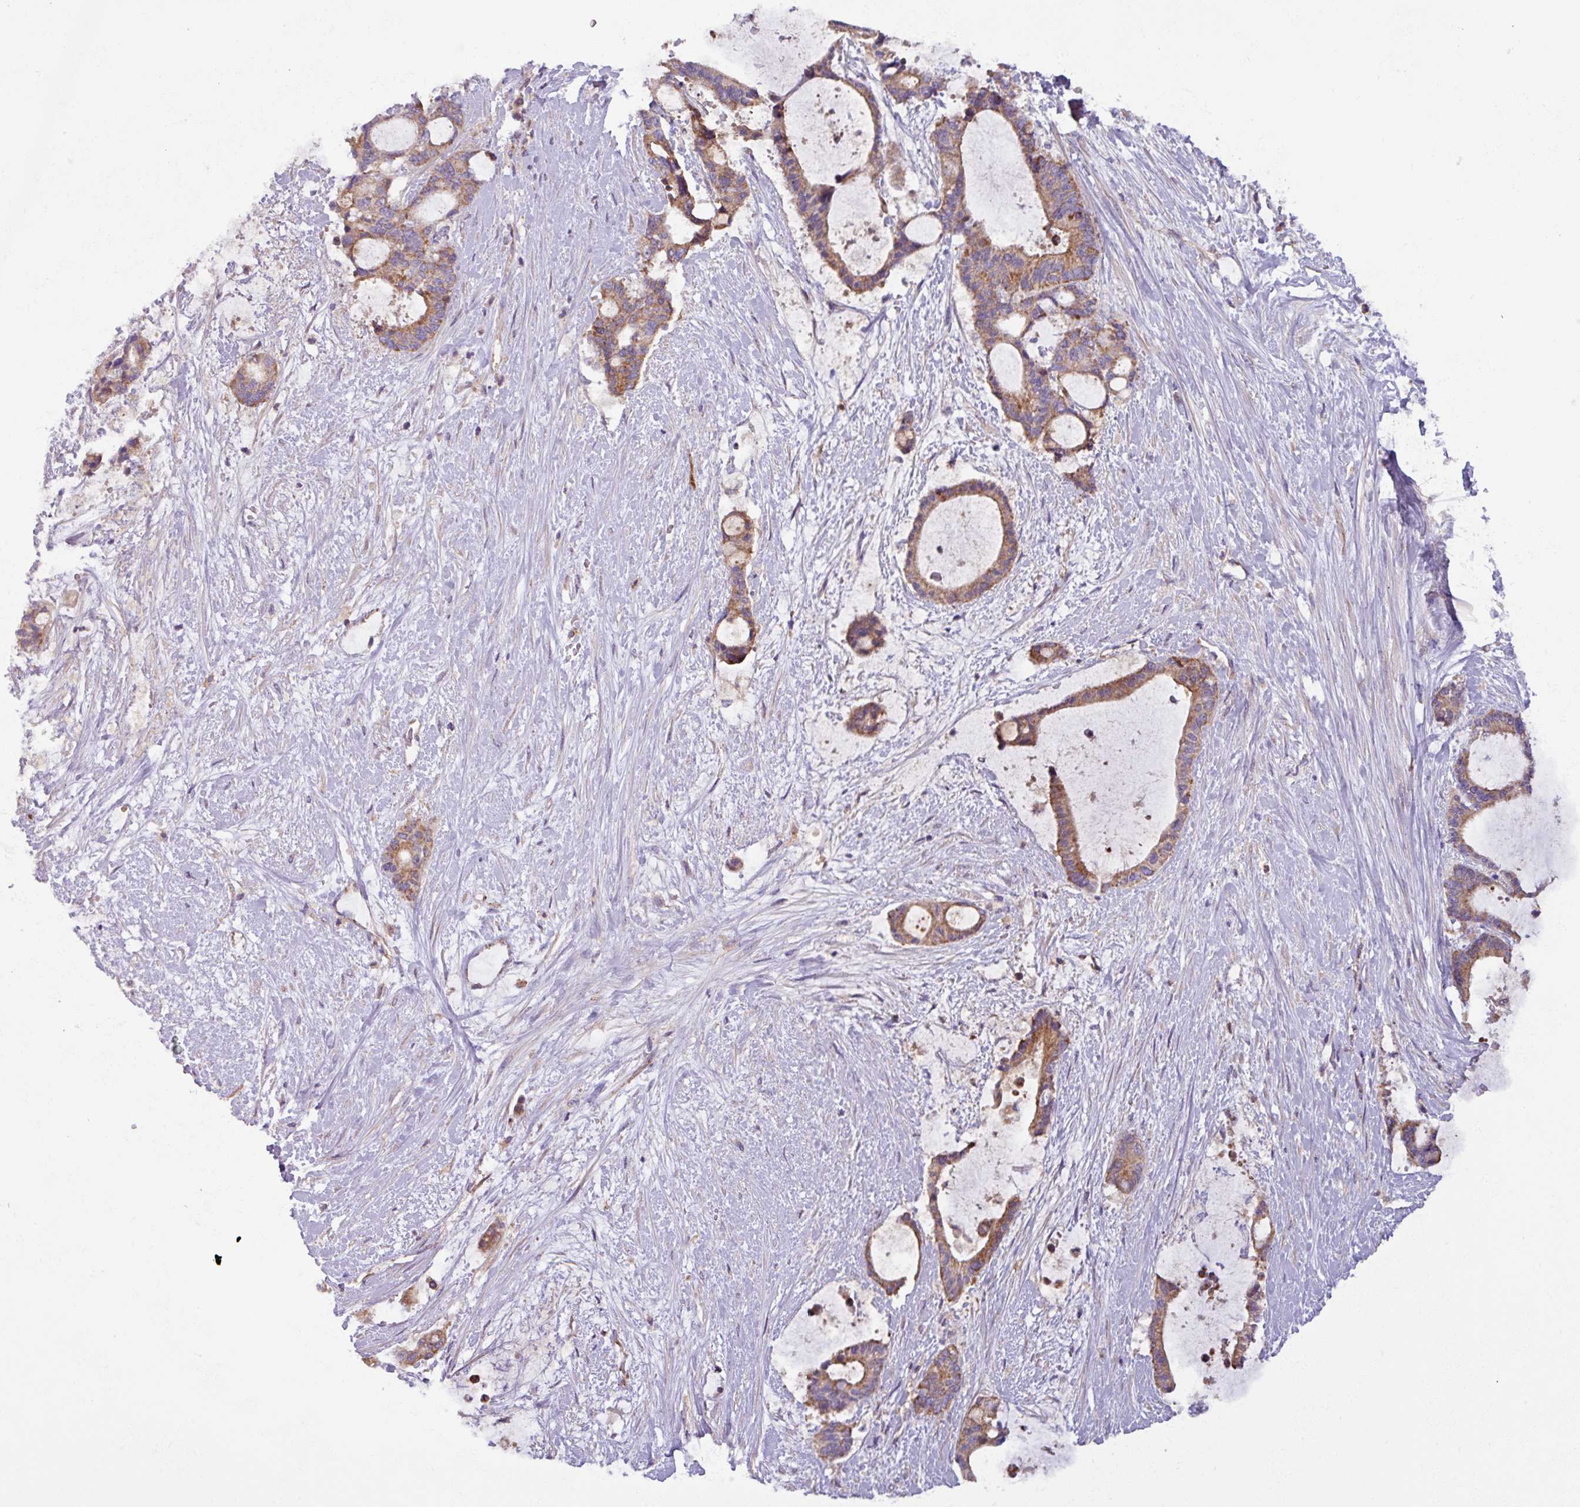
{"staining": {"intensity": "moderate", "quantity": "25%-75%", "location": "cytoplasmic/membranous"}, "tissue": "liver cancer", "cell_type": "Tumor cells", "image_type": "cancer", "snomed": [{"axis": "morphology", "description": "Normal tissue, NOS"}, {"axis": "morphology", "description": "Cholangiocarcinoma"}, {"axis": "topography", "description": "Liver"}, {"axis": "topography", "description": "Peripheral nerve tissue"}], "caption": "Immunohistochemistry (IHC) of human liver cancer exhibits medium levels of moderate cytoplasmic/membranous staining in about 25%-75% of tumor cells.", "gene": "PLEKHD1", "patient": {"sex": "female", "age": 73}}